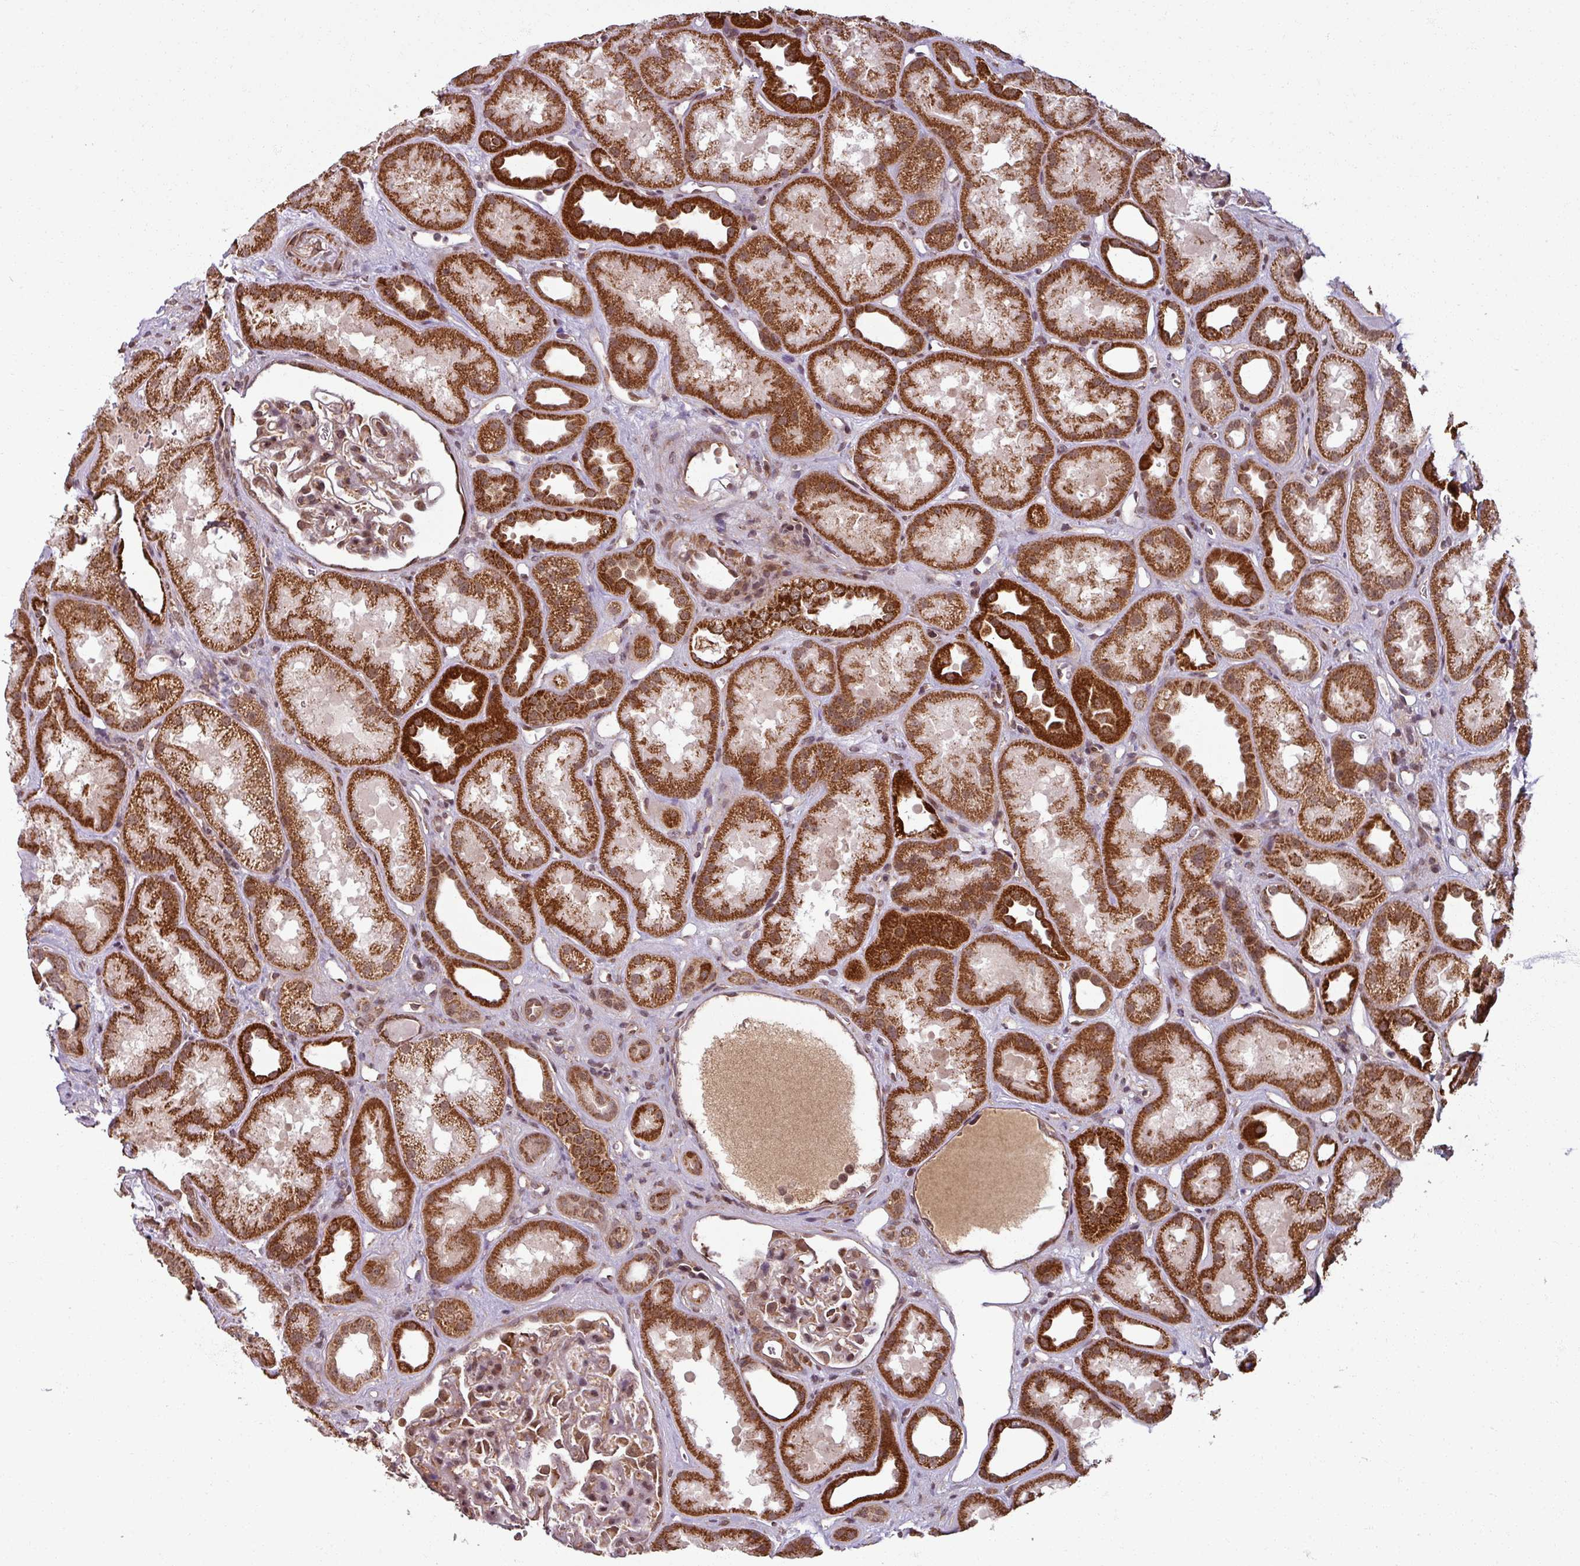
{"staining": {"intensity": "moderate", "quantity": ">75%", "location": "cytoplasmic/membranous,nuclear"}, "tissue": "kidney", "cell_type": "Cells in glomeruli", "image_type": "normal", "snomed": [{"axis": "morphology", "description": "Normal tissue, NOS"}, {"axis": "topography", "description": "Kidney"}], "caption": "Brown immunohistochemical staining in normal human kidney reveals moderate cytoplasmic/membranous,nuclear staining in approximately >75% of cells in glomeruli.", "gene": "SWI5", "patient": {"sex": "male", "age": 61}}